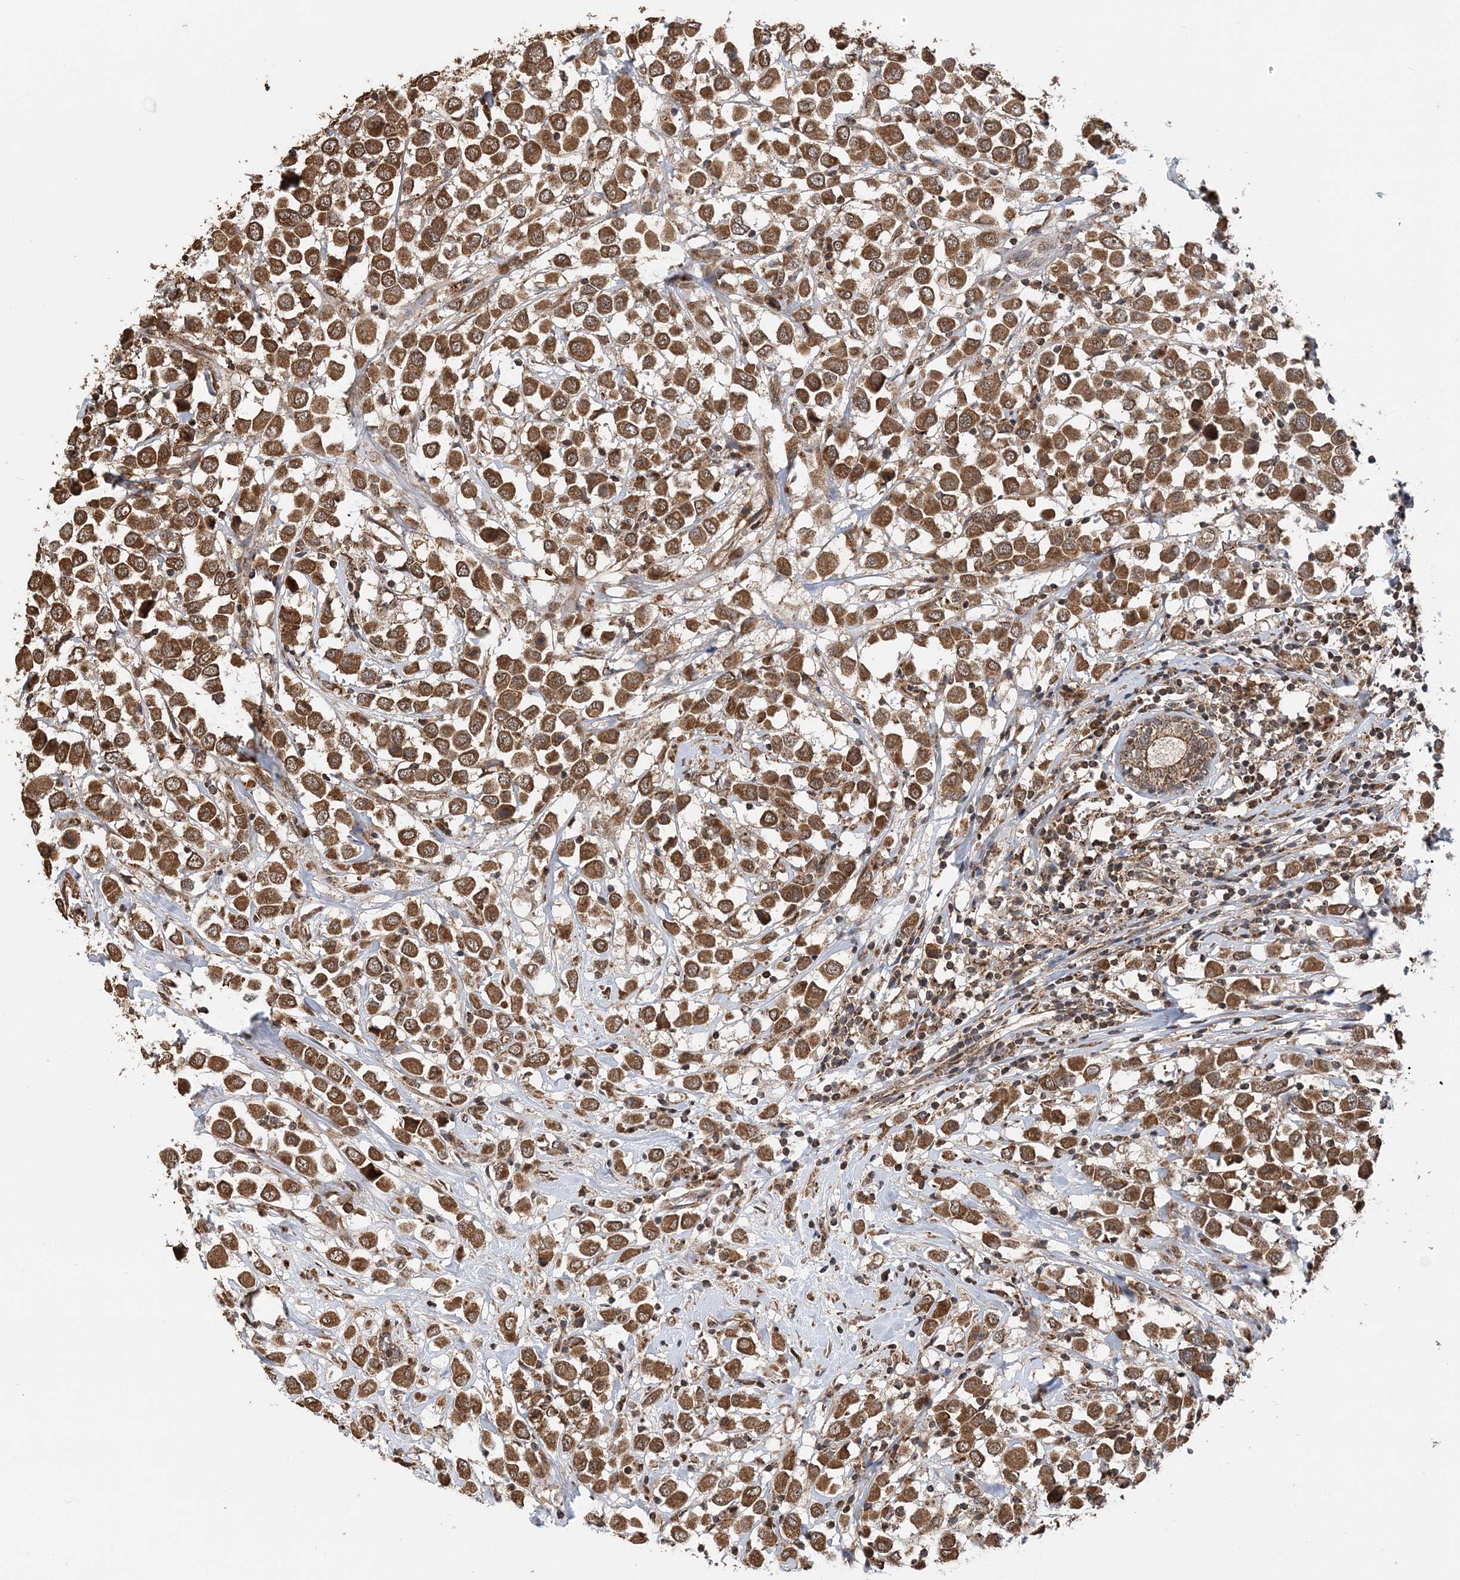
{"staining": {"intensity": "moderate", "quantity": ">75%", "location": "cytoplasmic/membranous"}, "tissue": "breast cancer", "cell_type": "Tumor cells", "image_type": "cancer", "snomed": [{"axis": "morphology", "description": "Duct carcinoma"}, {"axis": "topography", "description": "Breast"}], "caption": "DAB (3,3'-diaminobenzidine) immunohistochemical staining of breast cancer displays moderate cytoplasmic/membranous protein staining in about >75% of tumor cells. The staining was performed using DAB (3,3'-diaminobenzidine), with brown indicating positive protein expression. Nuclei are stained blue with hematoxylin.", "gene": "PCBP1", "patient": {"sex": "female", "age": 61}}